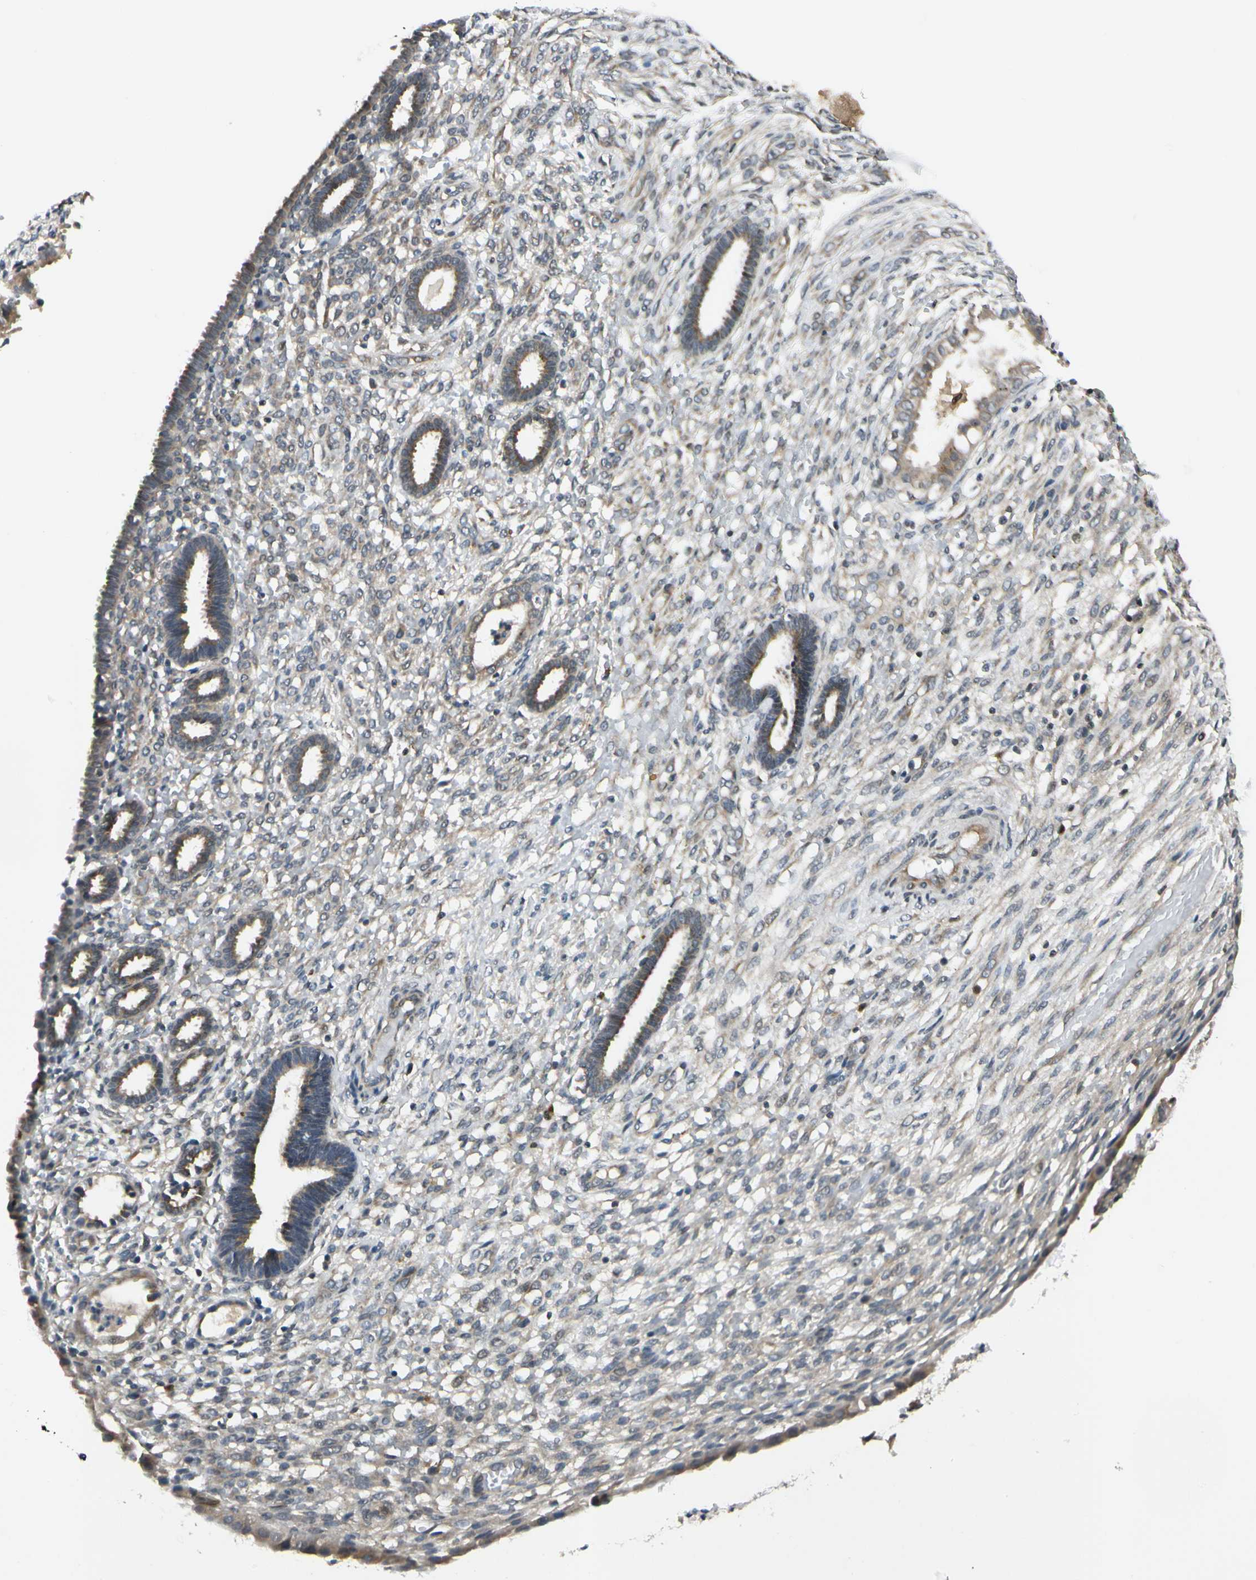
{"staining": {"intensity": "weak", "quantity": "25%-75%", "location": "cytoplasmic/membranous"}, "tissue": "endometrium", "cell_type": "Cells in endometrial stroma", "image_type": "normal", "snomed": [{"axis": "morphology", "description": "Normal tissue, NOS"}, {"axis": "topography", "description": "Endometrium"}], "caption": "Weak cytoplasmic/membranous positivity for a protein is seen in about 25%-75% of cells in endometrial stroma of benign endometrium using immunohistochemistry.", "gene": "RPS6KB2", "patient": {"sex": "female", "age": 61}}